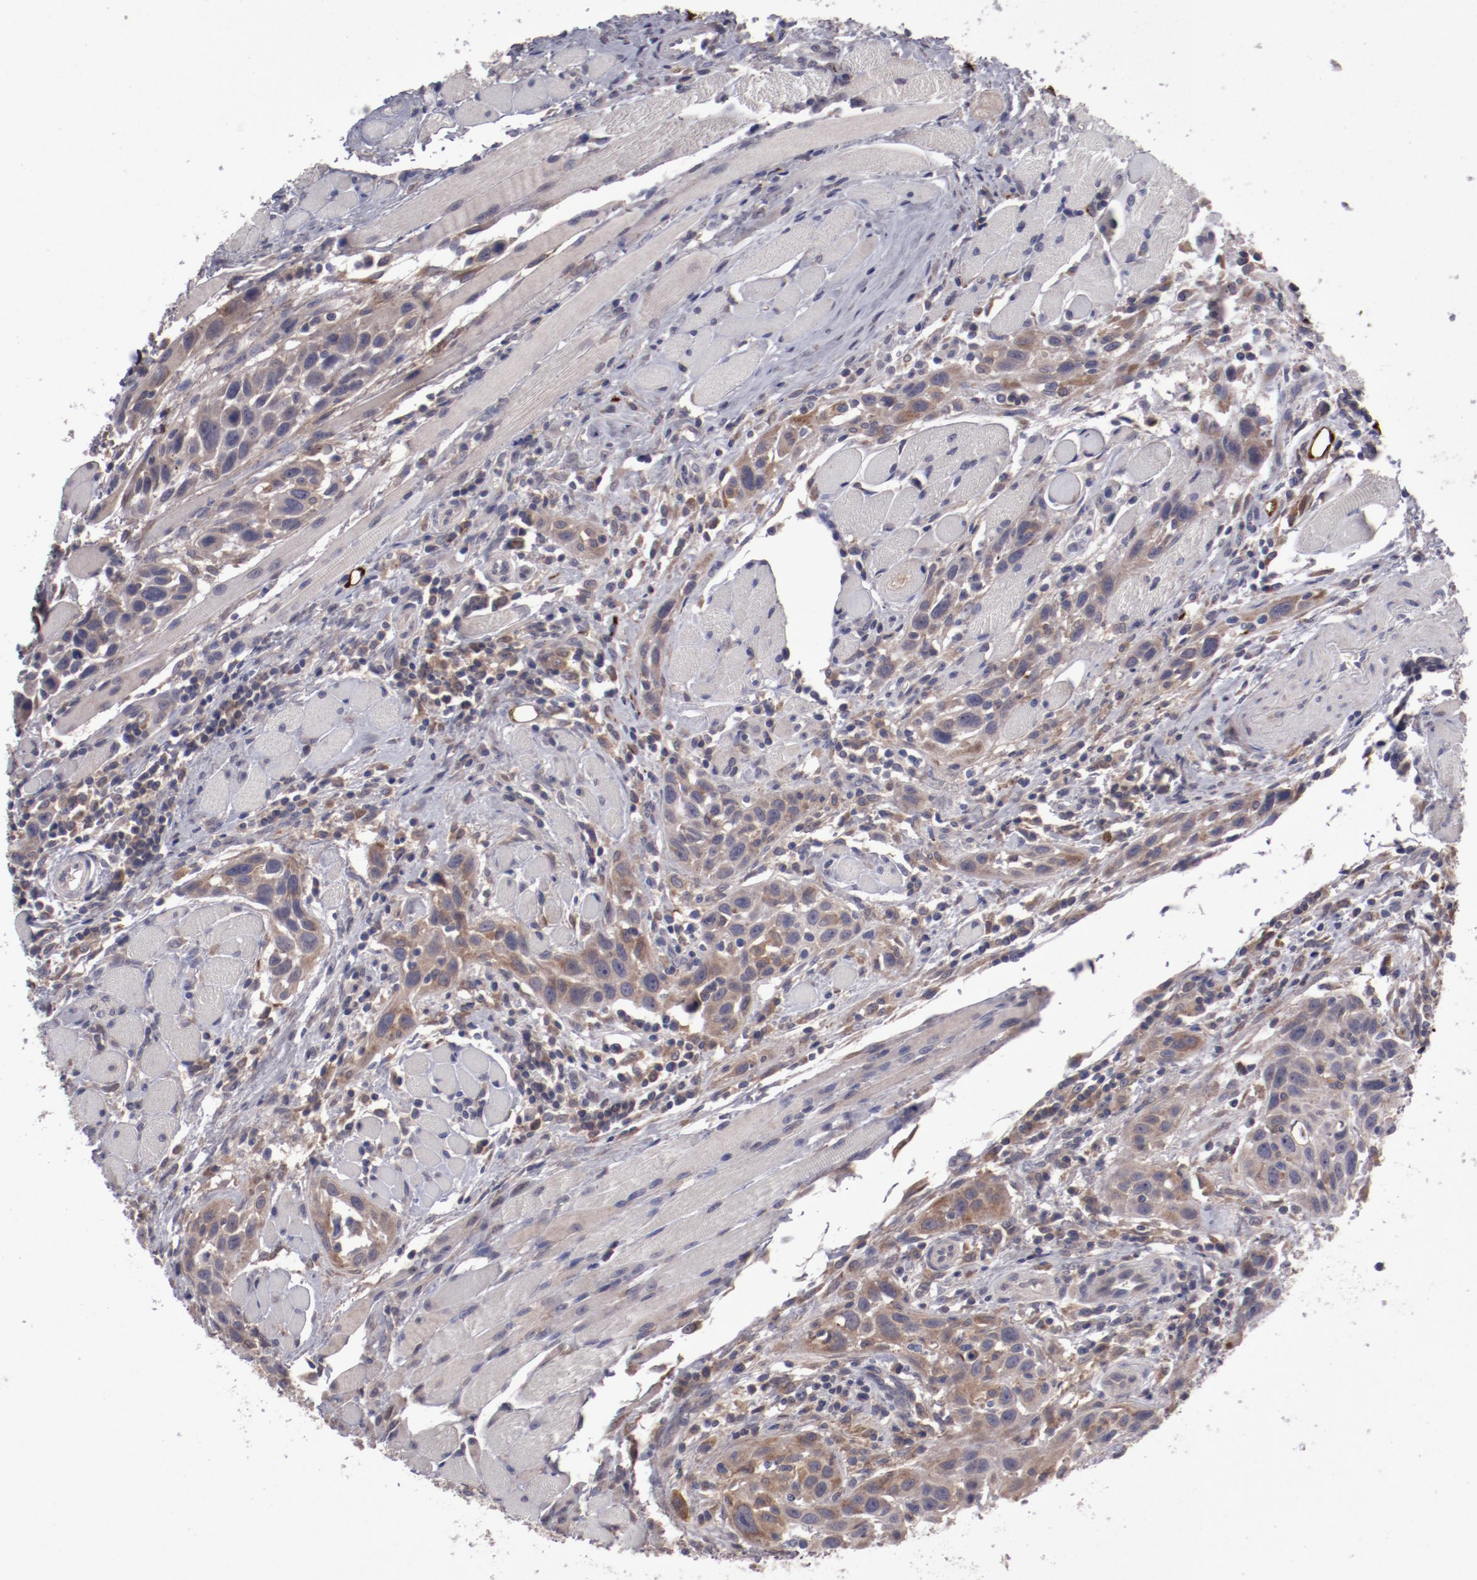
{"staining": {"intensity": "weak", "quantity": ">75%", "location": "cytoplasmic/membranous"}, "tissue": "head and neck cancer", "cell_type": "Tumor cells", "image_type": "cancer", "snomed": [{"axis": "morphology", "description": "Squamous cell carcinoma, NOS"}, {"axis": "topography", "description": "Oral tissue"}, {"axis": "topography", "description": "Head-Neck"}], "caption": "Squamous cell carcinoma (head and neck) was stained to show a protein in brown. There is low levels of weak cytoplasmic/membranous positivity in about >75% of tumor cells.", "gene": "IL12A", "patient": {"sex": "female", "age": 50}}